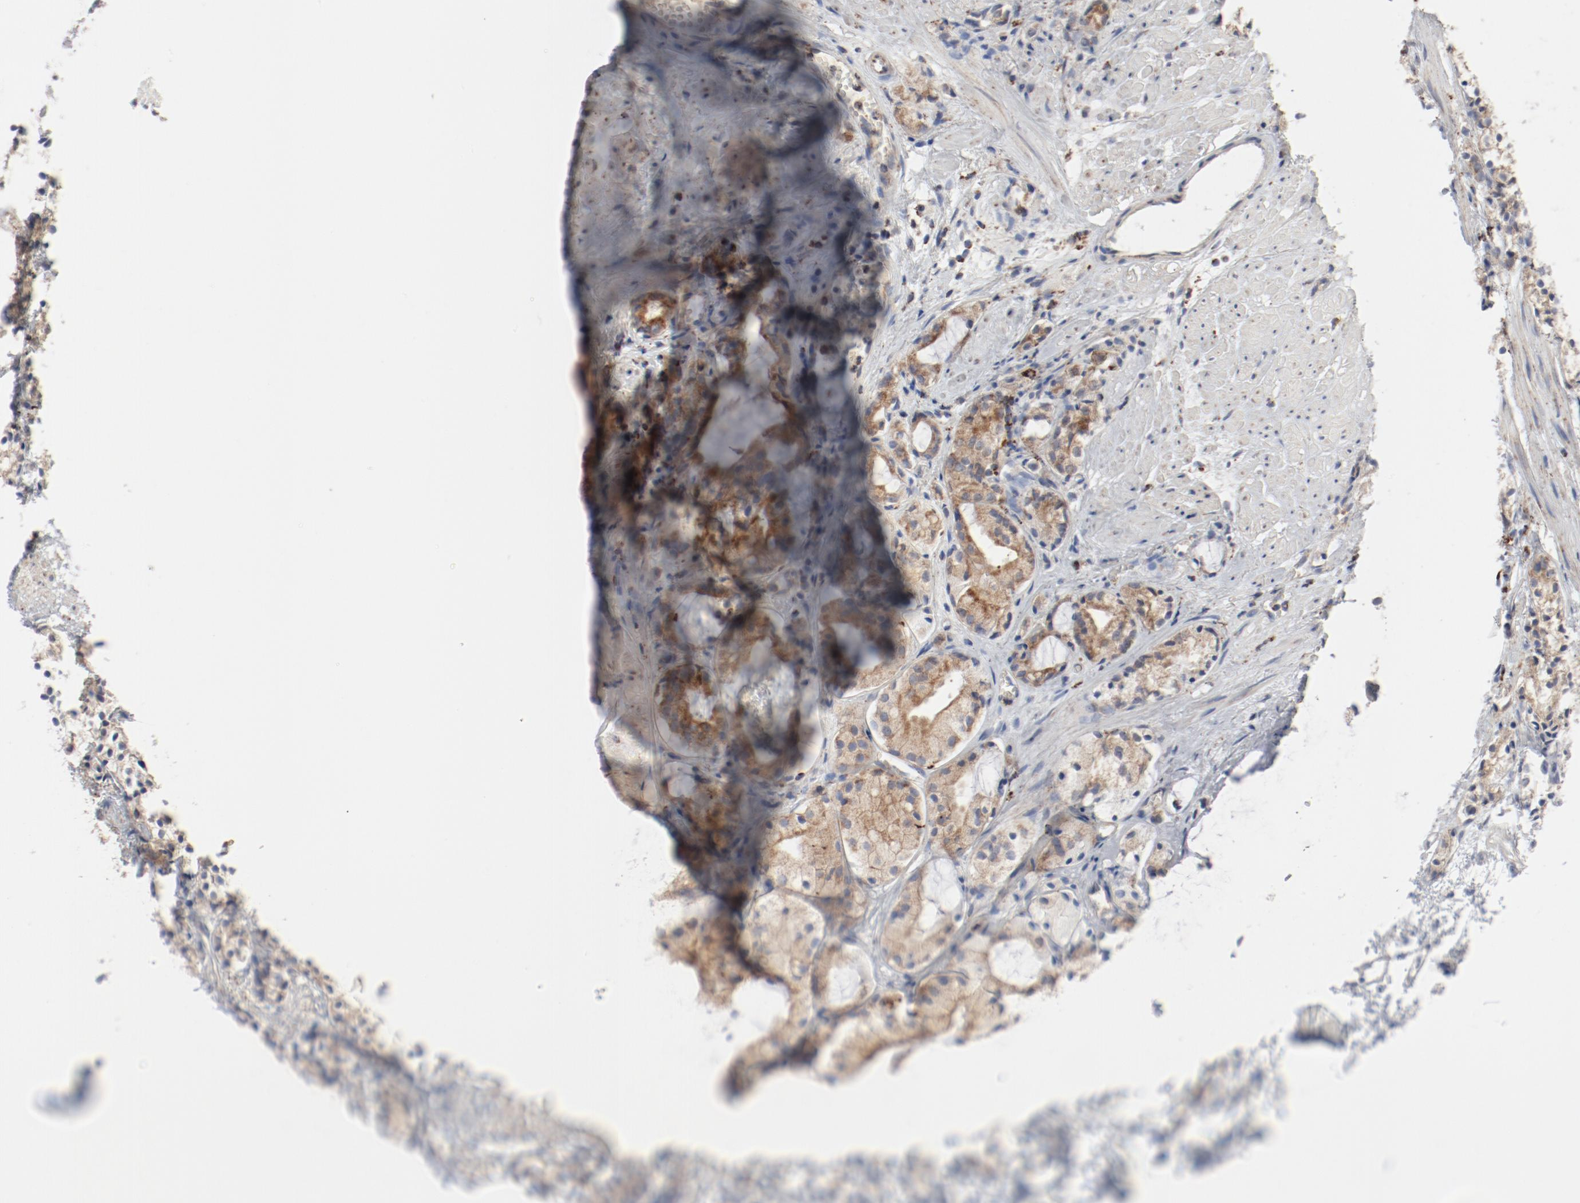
{"staining": {"intensity": "weak", "quantity": ">75%", "location": "cytoplasmic/membranous"}, "tissue": "prostate cancer", "cell_type": "Tumor cells", "image_type": "cancer", "snomed": [{"axis": "morphology", "description": "Adenocarcinoma, High grade"}, {"axis": "topography", "description": "Prostate"}], "caption": "Human prostate adenocarcinoma (high-grade) stained with a protein marker reveals weak staining in tumor cells.", "gene": "SETD3", "patient": {"sex": "male", "age": 85}}